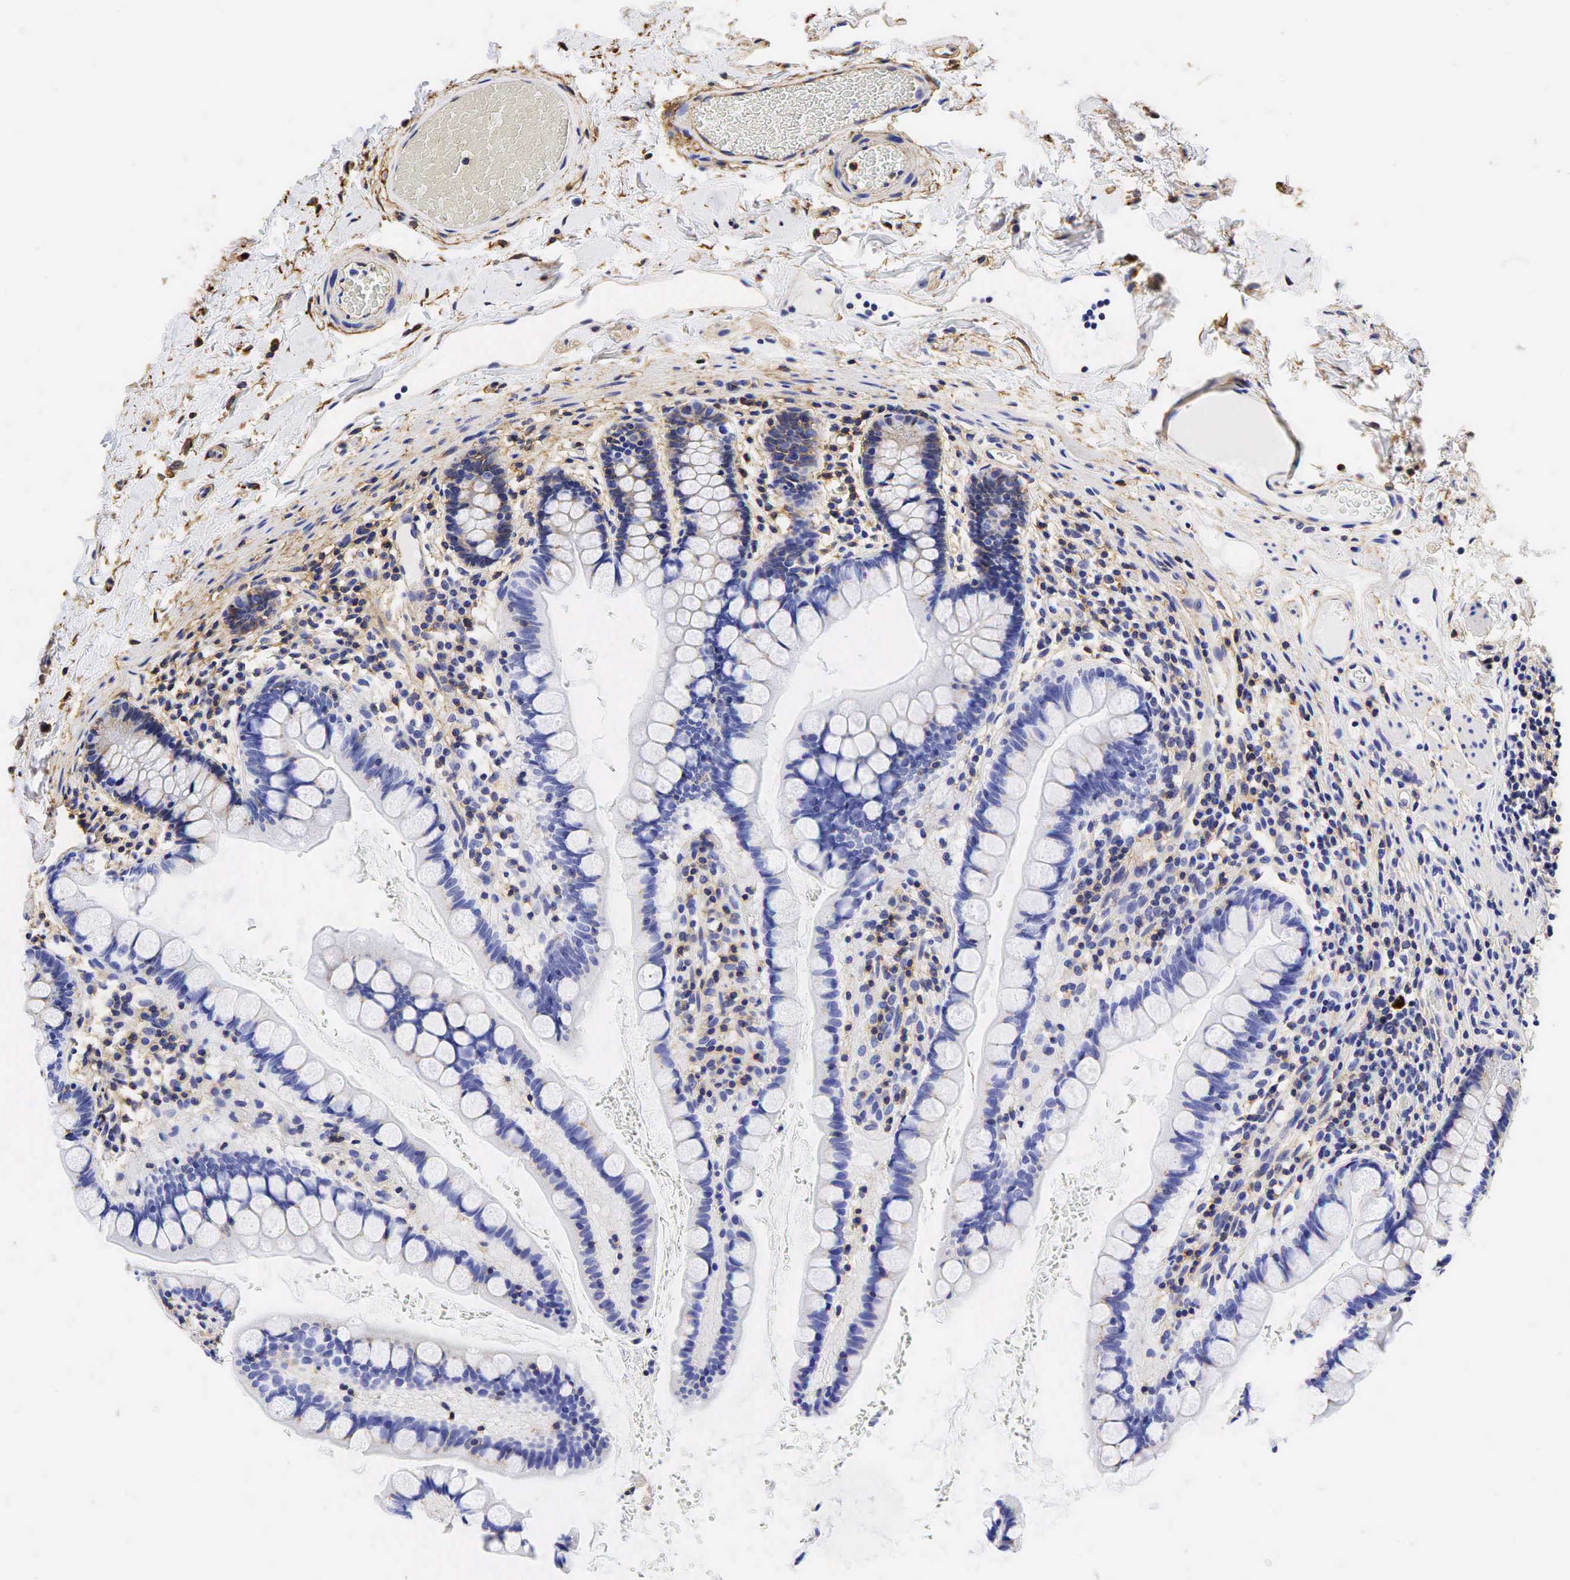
{"staining": {"intensity": "weak", "quantity": "25%-75%", "location": "cytoplasmic/membranous"}, "tissue": "colon", "cell_type": "Endothelial cells", "image_type": "normal", "snomed": [{"axis": "morphology", "description": "Normal tissue, NOS"}, {"axis": "topography", "description": "Colon"}], "caption": "Protein expression analysis of benign colon reveals weak cytoplasmic/membranous expression in approximately 25%-75% of endothelial cells. (Brightfield microscopy of DAB IHC at high magnification).", "gene": "CD99", "patient": {"sex": "male", "age": 54}}